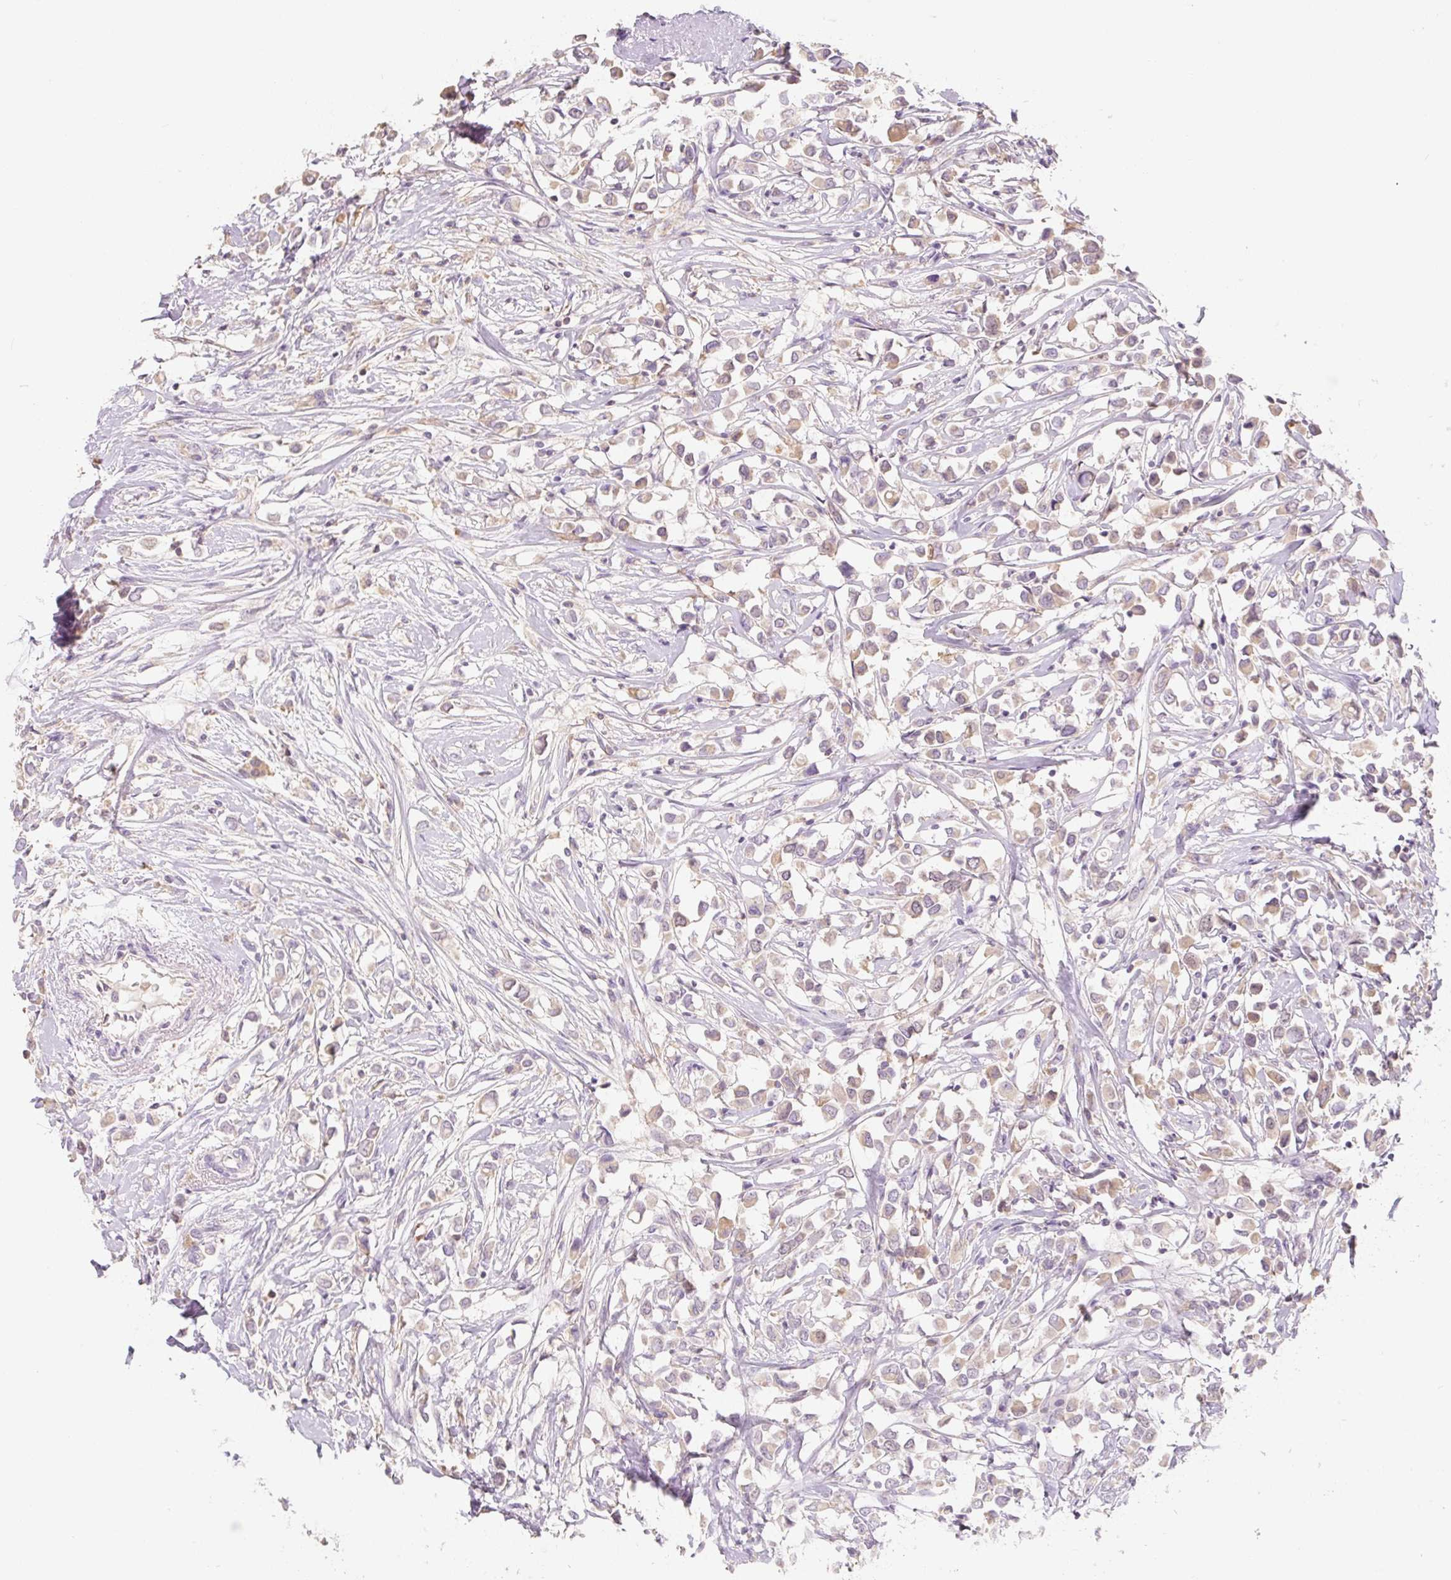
{"staining": {"intensity": "weak", "quantity": ">75%", "location": "cytoplasmic/membranous"}, "tissue": "breast cancer", "cell_type": "Tumor cells", "image_type": "cancer", "snomed": [{"axis": "morphology", "description": "Duct carcinoma"}, {"axis": "topography", "description": "Breast"}], "caption": "Brown immunohistochemical staining in breast cancer (intraductal carcinoma) reveals weak cytoplasmic/membranous positivity in about >75% of tumor cells.", "gene": "MIA2", "patient": {"sex": "female", "age": 61}}